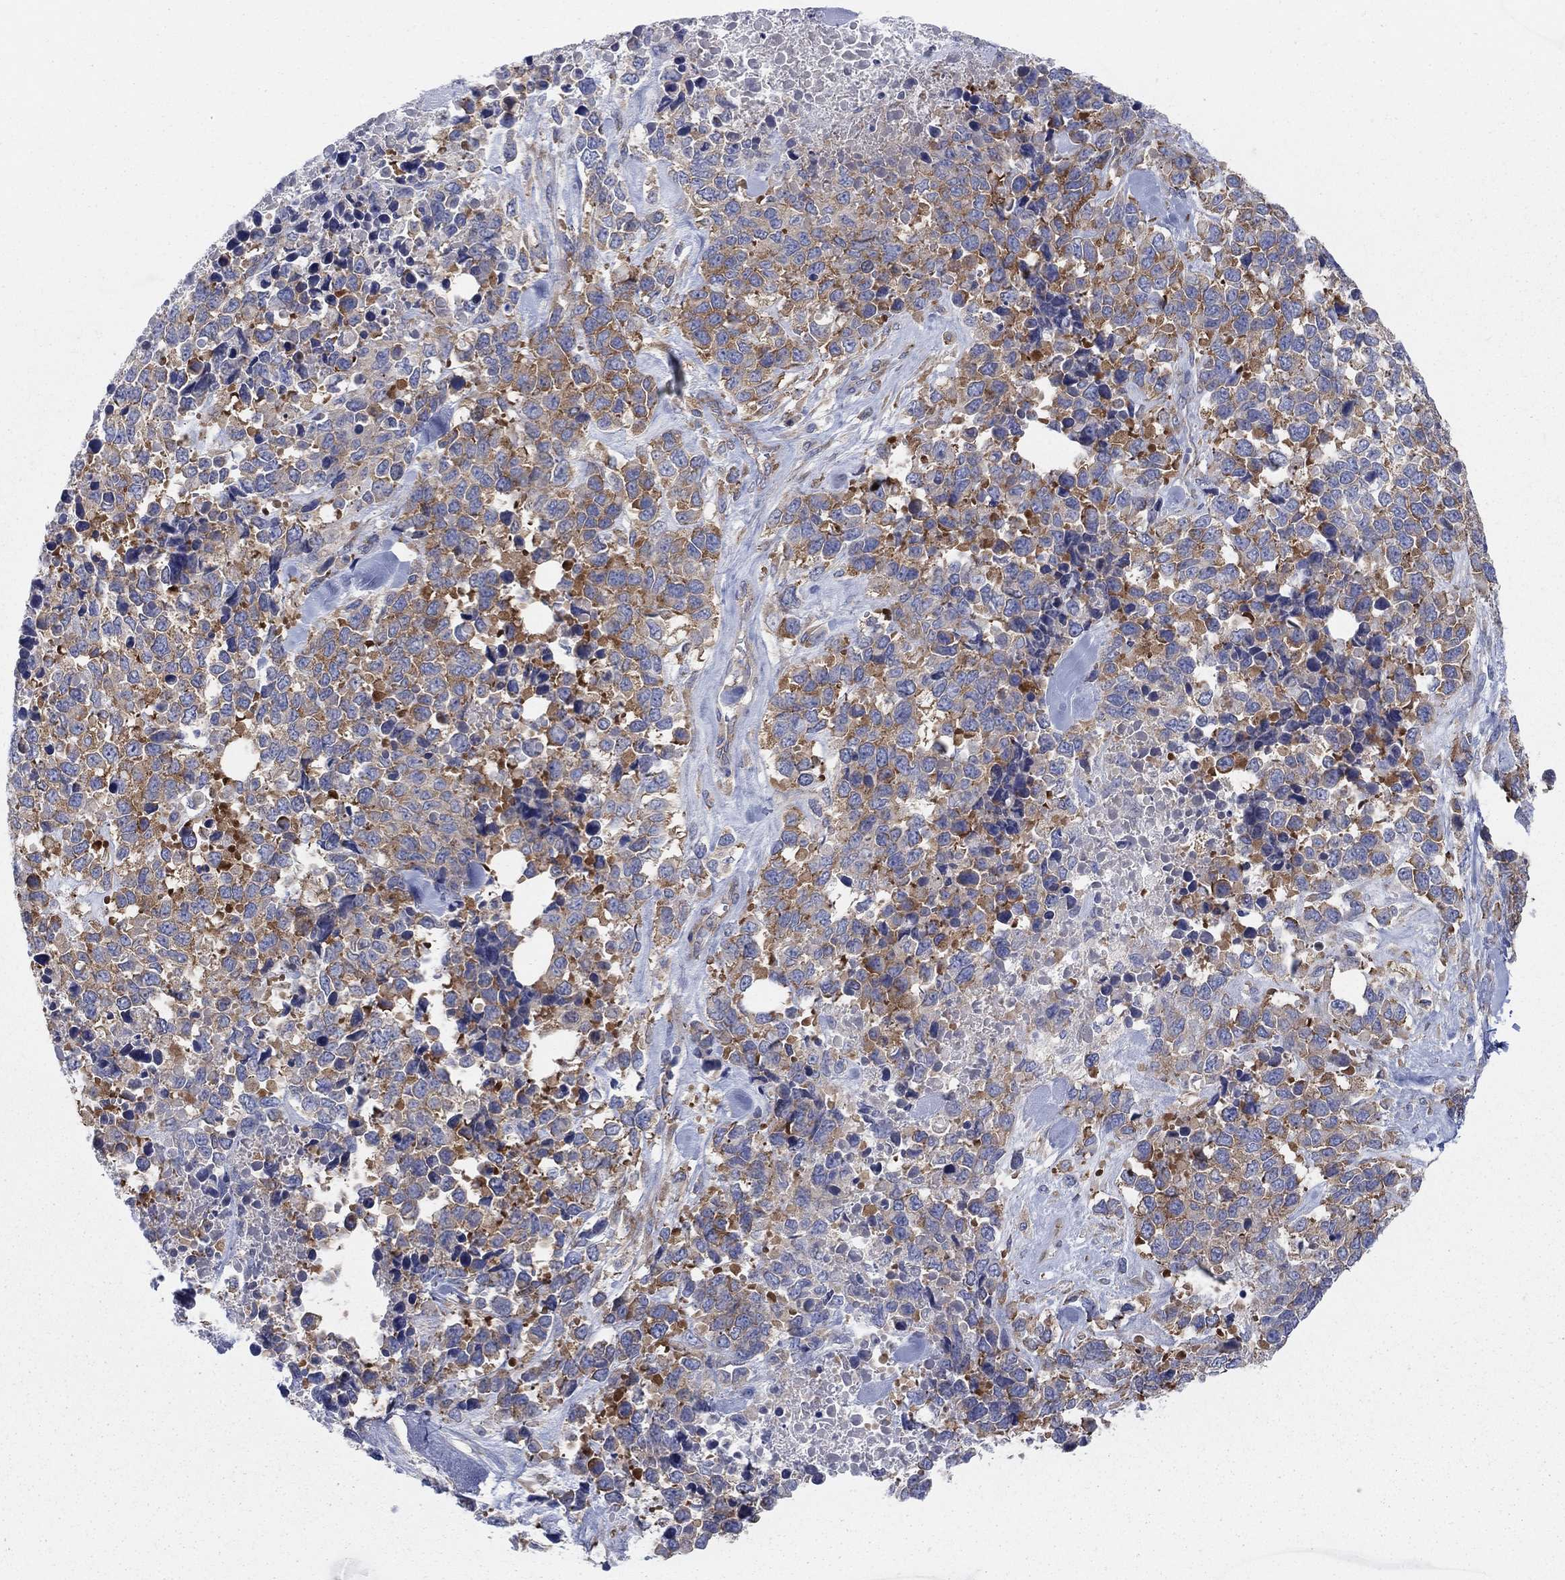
{"staining": {"intensity": "strong", "quantity": "25%-75%", "location": "cytoplasmic/membranous"}, "tissue": "melanoma", "cell_type": "Tumor cells", "image_type": "cancer", "snomed": [{"axis": "morphology", "description": "Malignant melanoma, Metastatic site"}, {"axis": "topography", "description": "Skin"}], "caption": "DAB immunohistochemical staining of melanoma reveals strong cytoplasmic/membranous protein staining in approximately 25%-75% of tumor cells. (IHC, brightfield microscopy, high magnification).", "gene": "TMEM59", "patient": {"sex": "male", "age": 84}}